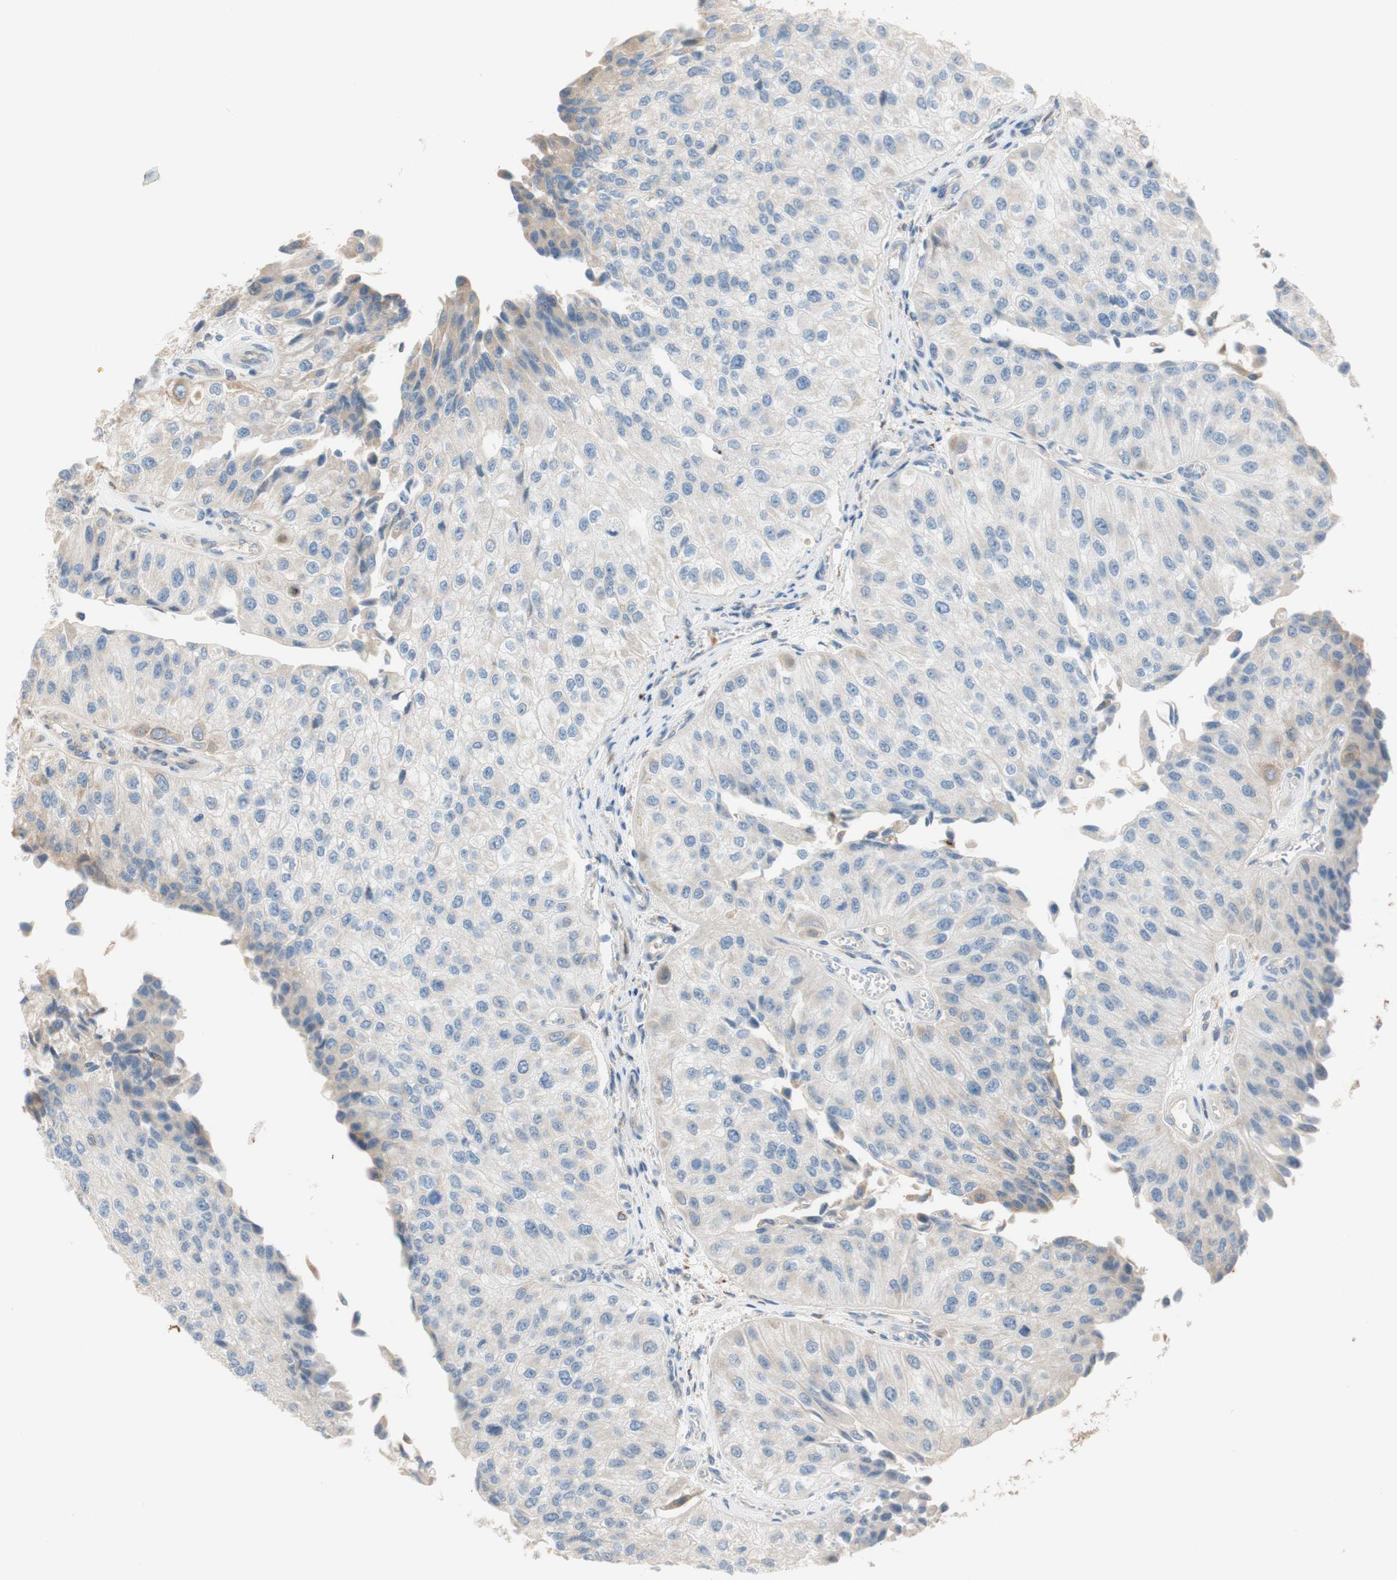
{"staining": {"intensity": "weak", "quantity": "<25%", "location": "cytoplasmic/membranous"}, "tissue": "urothelial cancer", "cell_type": "Tumor cells", "image_type": "cancer", "snomed": [{"axis": "morphology", "description": "Urothelial carcinoma, High grade"}, {"axis": "topography", "description": "Kidney"}, {"axis": "topography", "description": "Urinary bladder"}], "caption": "Immunohistochemistry (IHC) of urothelial cancer reveals no positivity in tumor cells.", "gene": "PTPN21", "patient": {"sex": "male", "age": 77}}